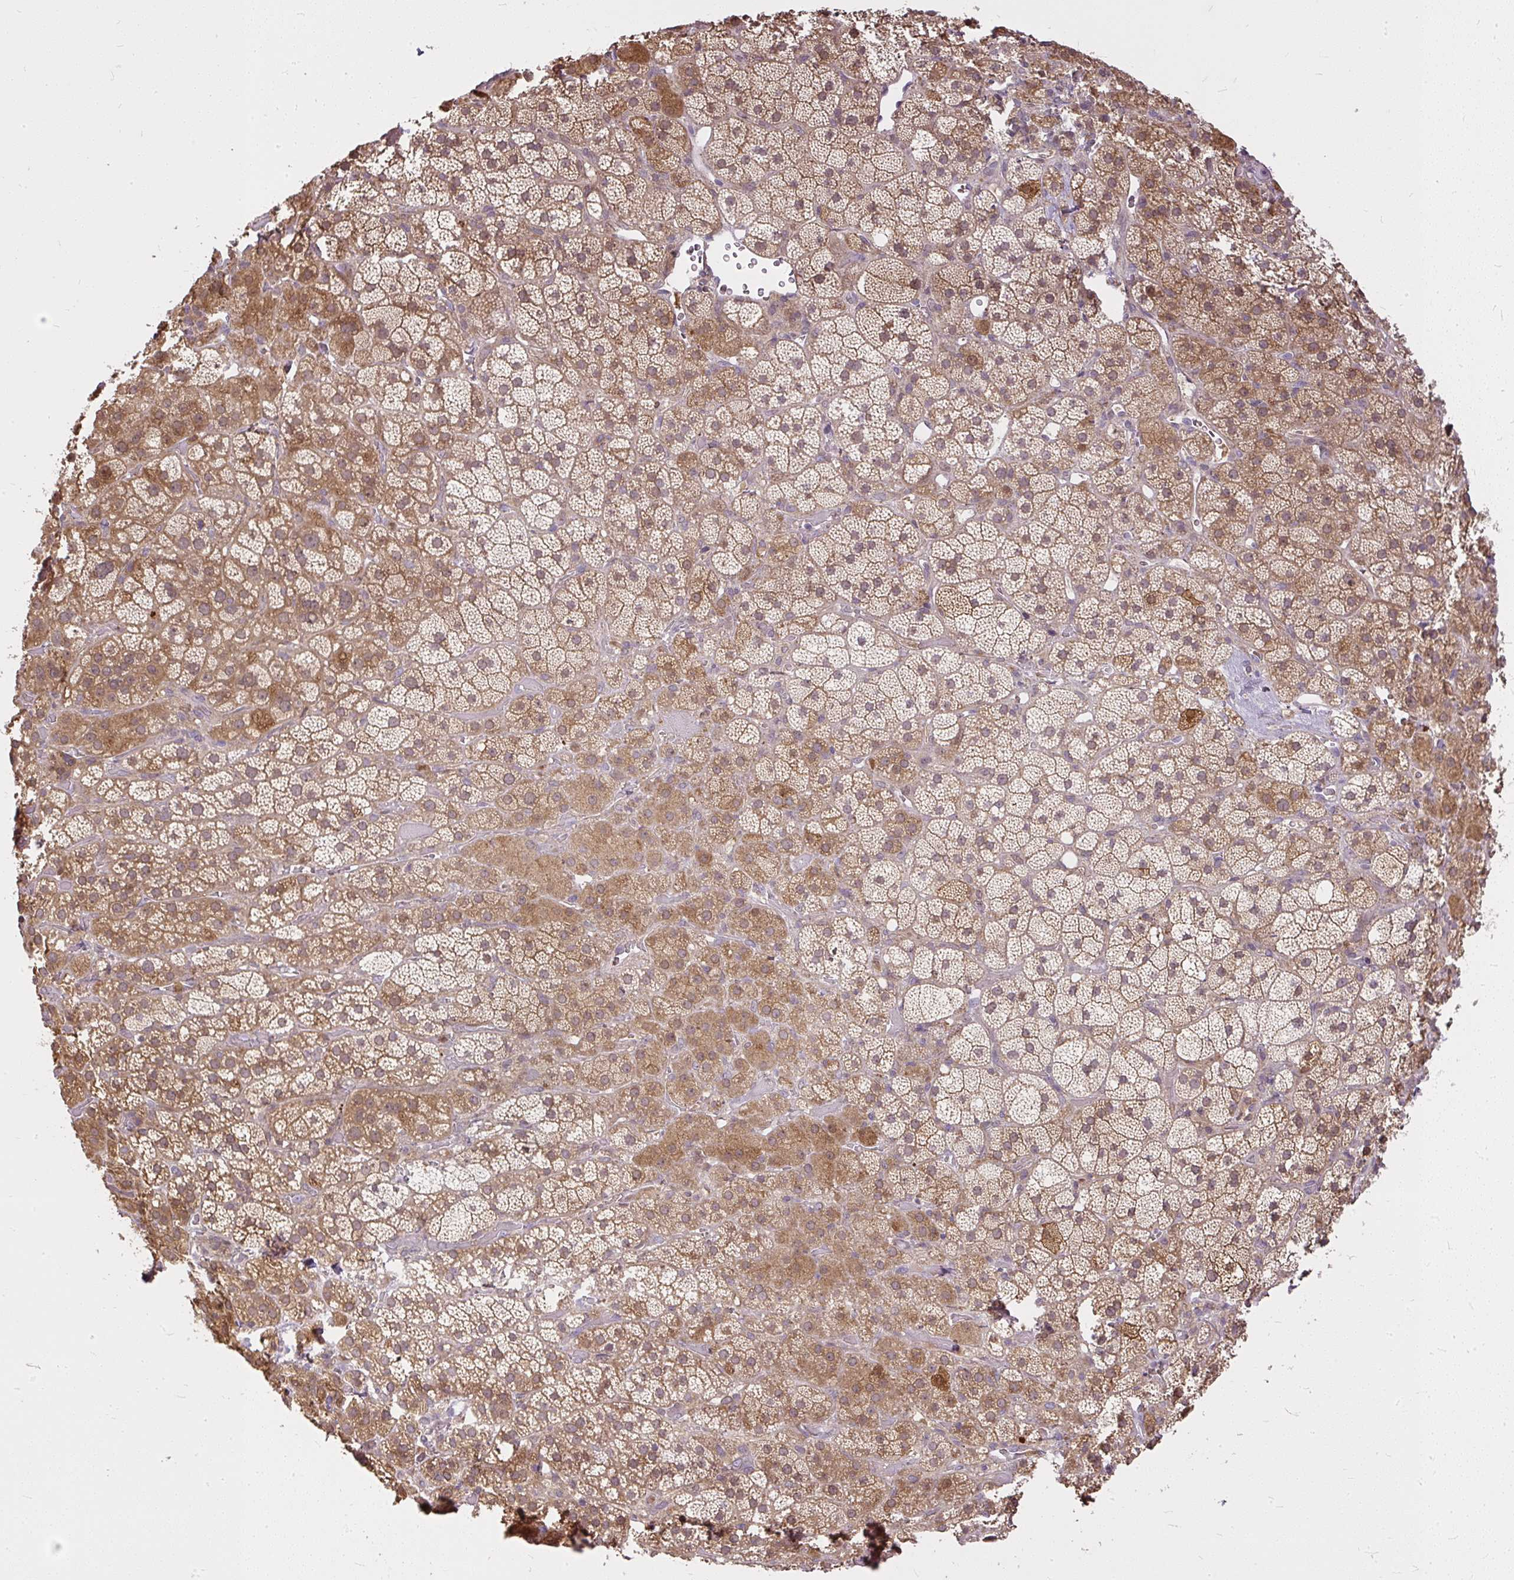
{"staining": {"intensity": "moderate", "quantity": ">75%", "location": "cytoplasmic/membranous"}, "tissue": "adrenal gland", "cell_type": "Glandular cells", "image_type": "normal", "snomed": [{"axis": "morphology", "description": "Normal tissue, NOS"}, {"axis": "topography", "description": "Adrenal gland"}], "caption": "This image exhibits normal adrenal gland stained with immunohistochemistry (IHC) to label a protein in brown. The cytoplasmic/membranous of glandular cells show moderate positivity for the protein. Nuclei are counter-stained blue.", "gene": "AP5S1", "patient": {"sex": "male", "age": 57}}